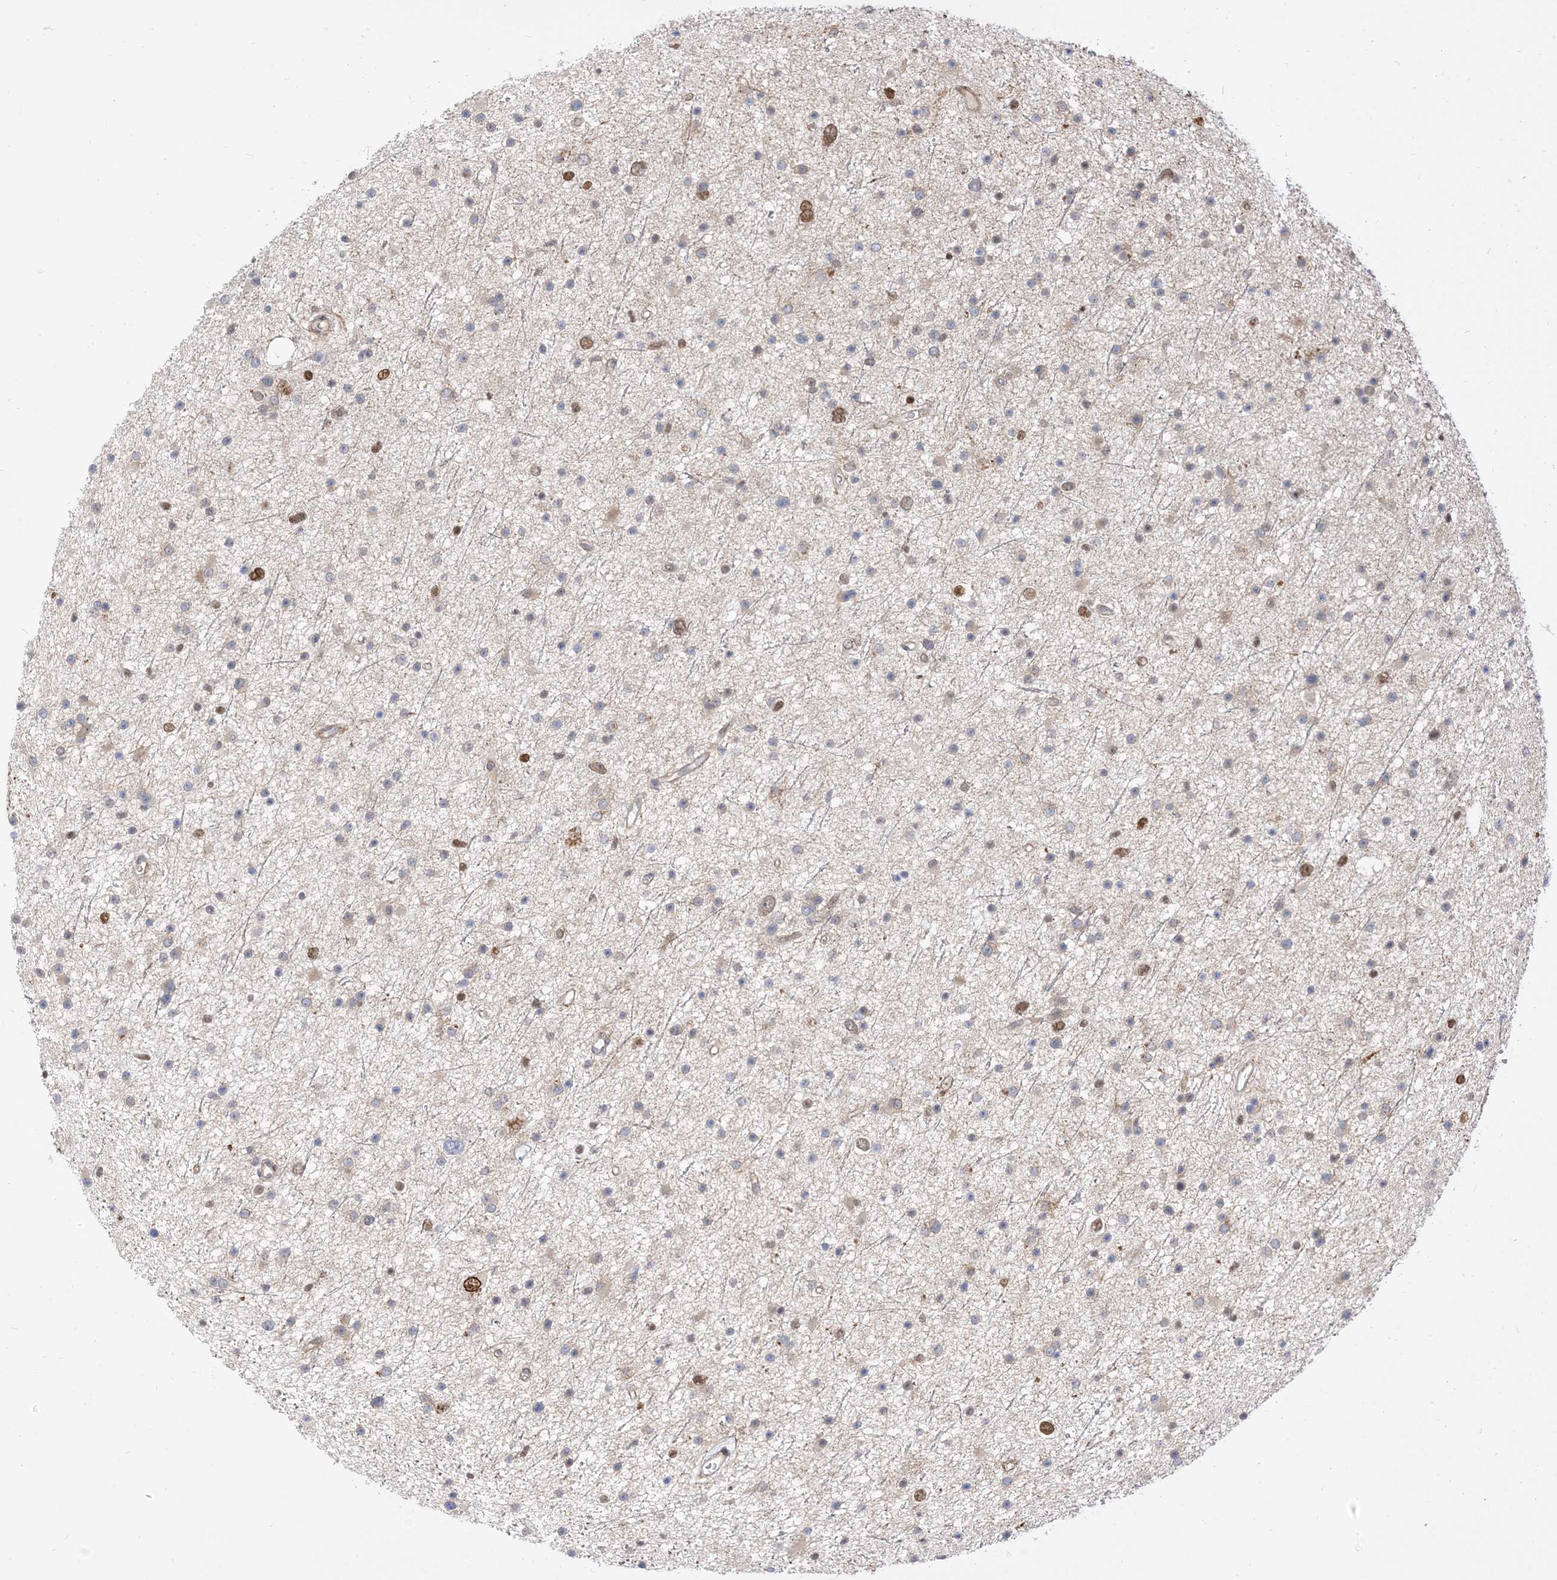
{"staining": {"intensity": "negative", "quantity": "none", "location": "none"}, "tissue": "glioma", "cell_type": "Tumor cells", "image_type": "cancer", "snomed": [{"axis": "morphology", "description": "Glioma, malignant, Low grade"}, {"axis": "topography", "description": "Cerebral cortex"}], "caption": "Glioma was stained to show a protein in brown. There is no significant staining in tumor cells.", "gene": "TYSND1", "patient": {"sex": "female", "age": 39}}